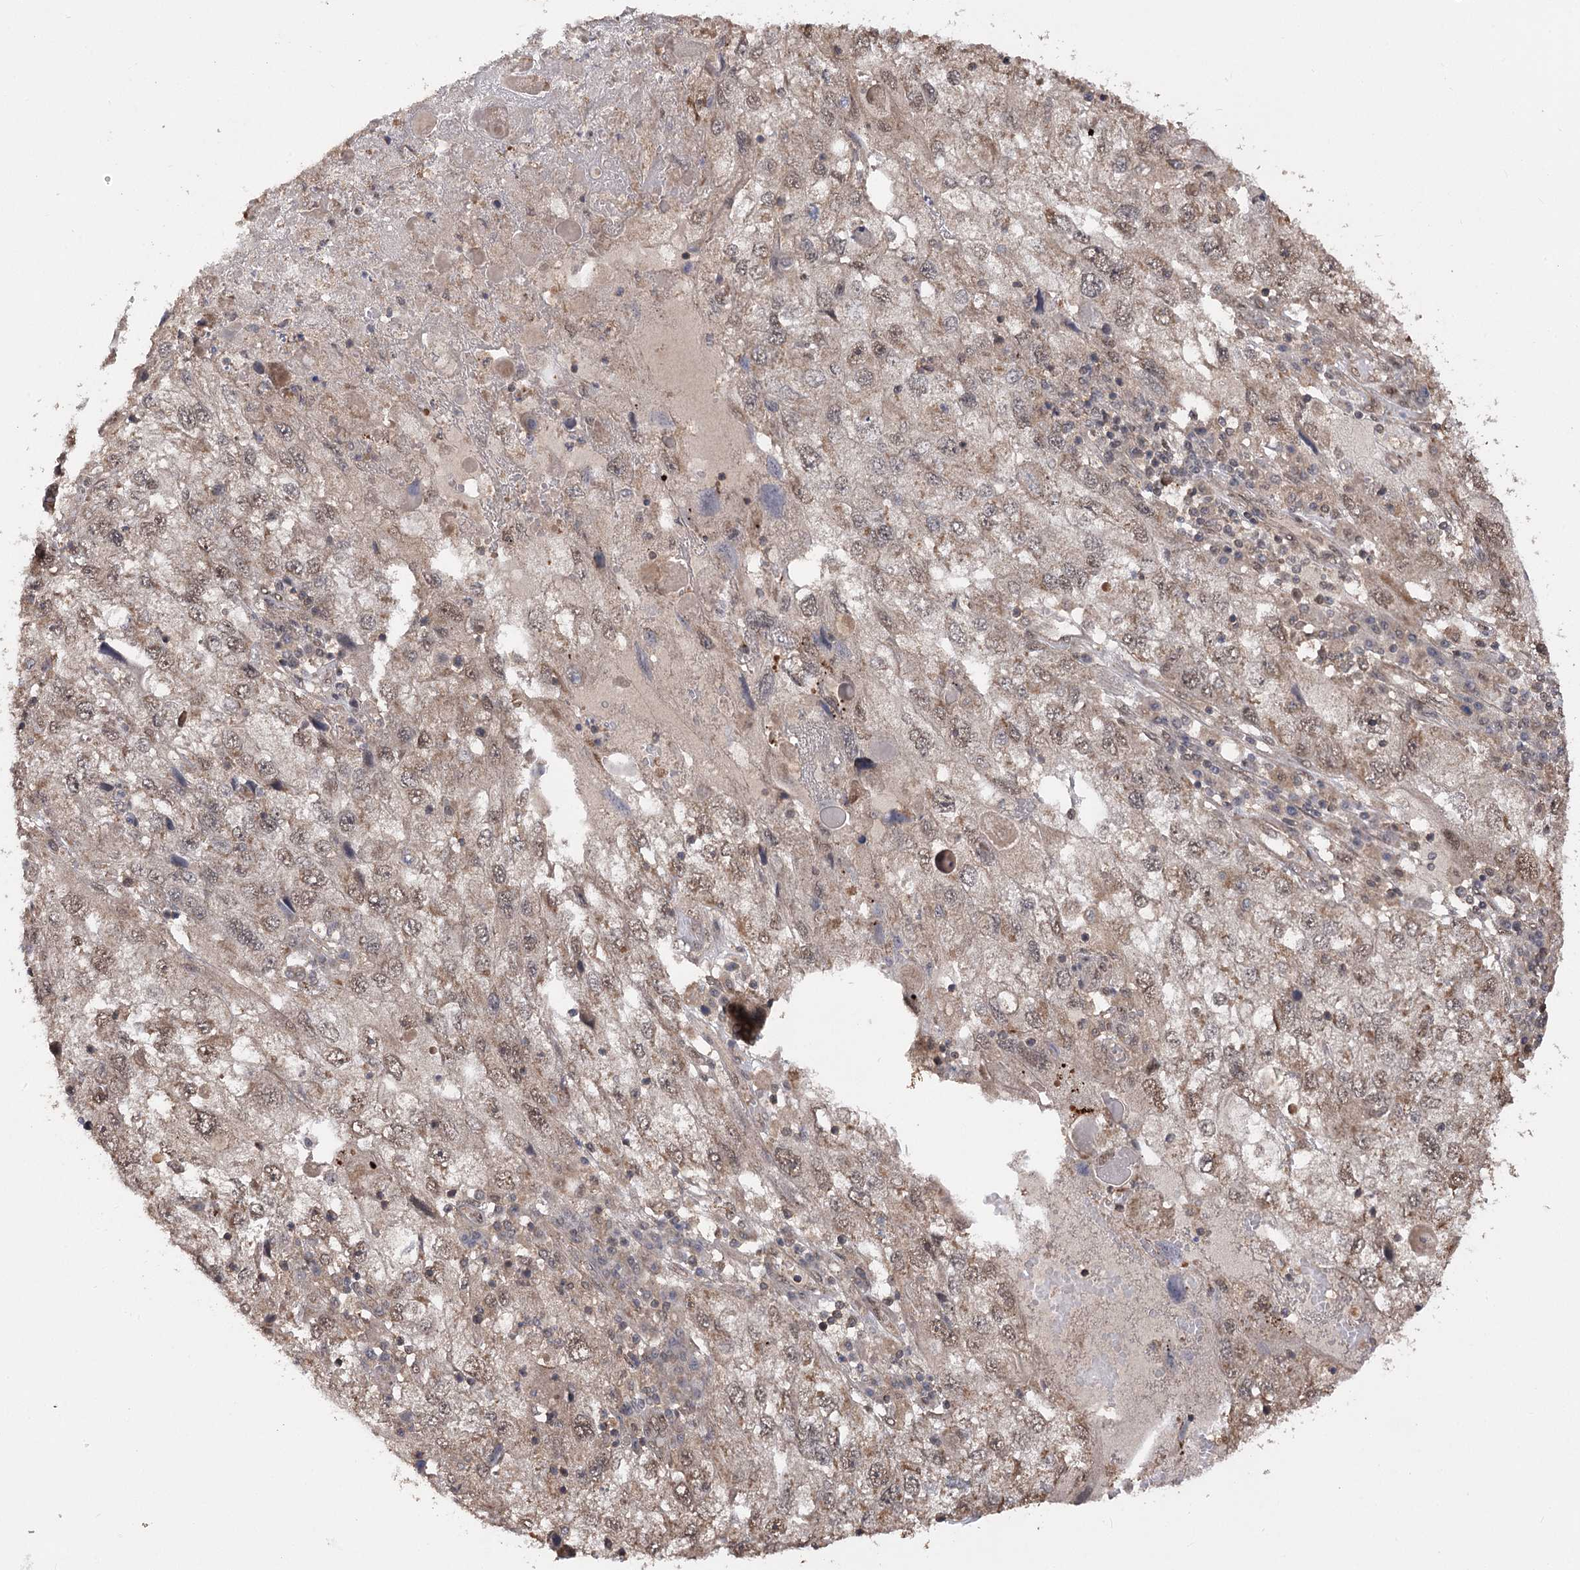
{"staining": {"intensity": "moderate", "quantity": ">75%", "location": "cytoplasmic/membranous,nuclear"}, "tissue": "endometrial cancer", "cell_type": "Tumor cells", "image_type": "cancer", "snomed": [{"axis": "morphology", "description": "Adenocarcinoma, NOS"}, {"axis": "topography", "description": "Endometrium"}], "caption": "Tumor cells show moderate cytoplasmic/membranous and nuclear positivity in approximately >75% of cells in endometrial cancer.", "gene": "TENM2", "patient": {"sex": "female", "age": 49}}